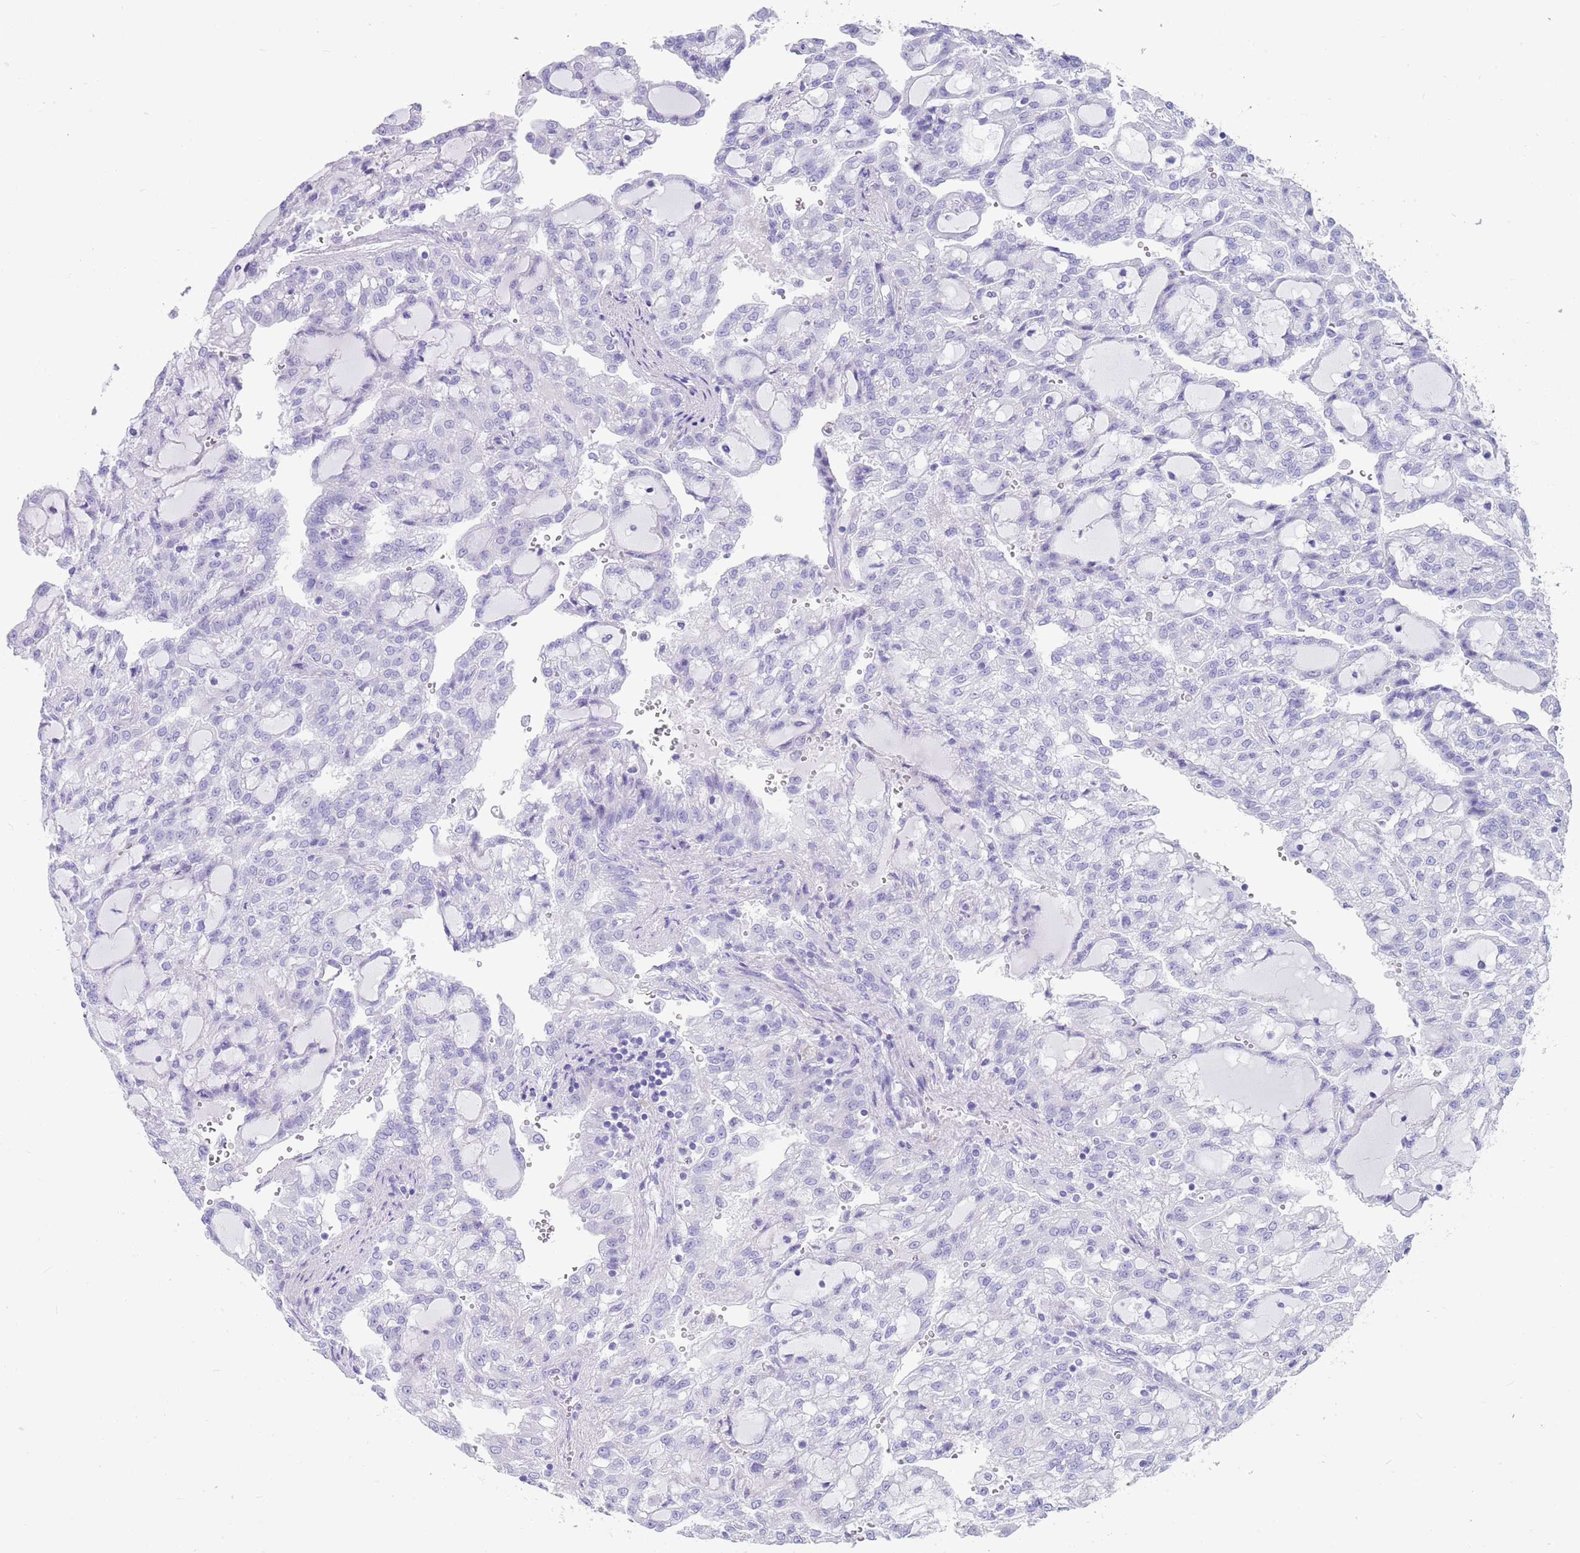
{"staining": {"intensity": "negative", "quantity": "none", "location": "none"}, "tissue": "renal cancer", "cell_type": "Tumor cells", "image_type": "cancer", "snomed": [{"axis": "morphology", "description": "Adenocarcinoma, NOS"}, {"axis": "topography", "description": "Kidney"}], "caption": "Photomicrograph shows no significant protein staining in tumor cells of renal cancer (adenocarcinoma). (DAB (3,3'-diaminobenzidine) immunohistochemistry with hematoxylin counter stain).", "gene": "CPXM2", "patient": {"sex": "male", "age": 63}}